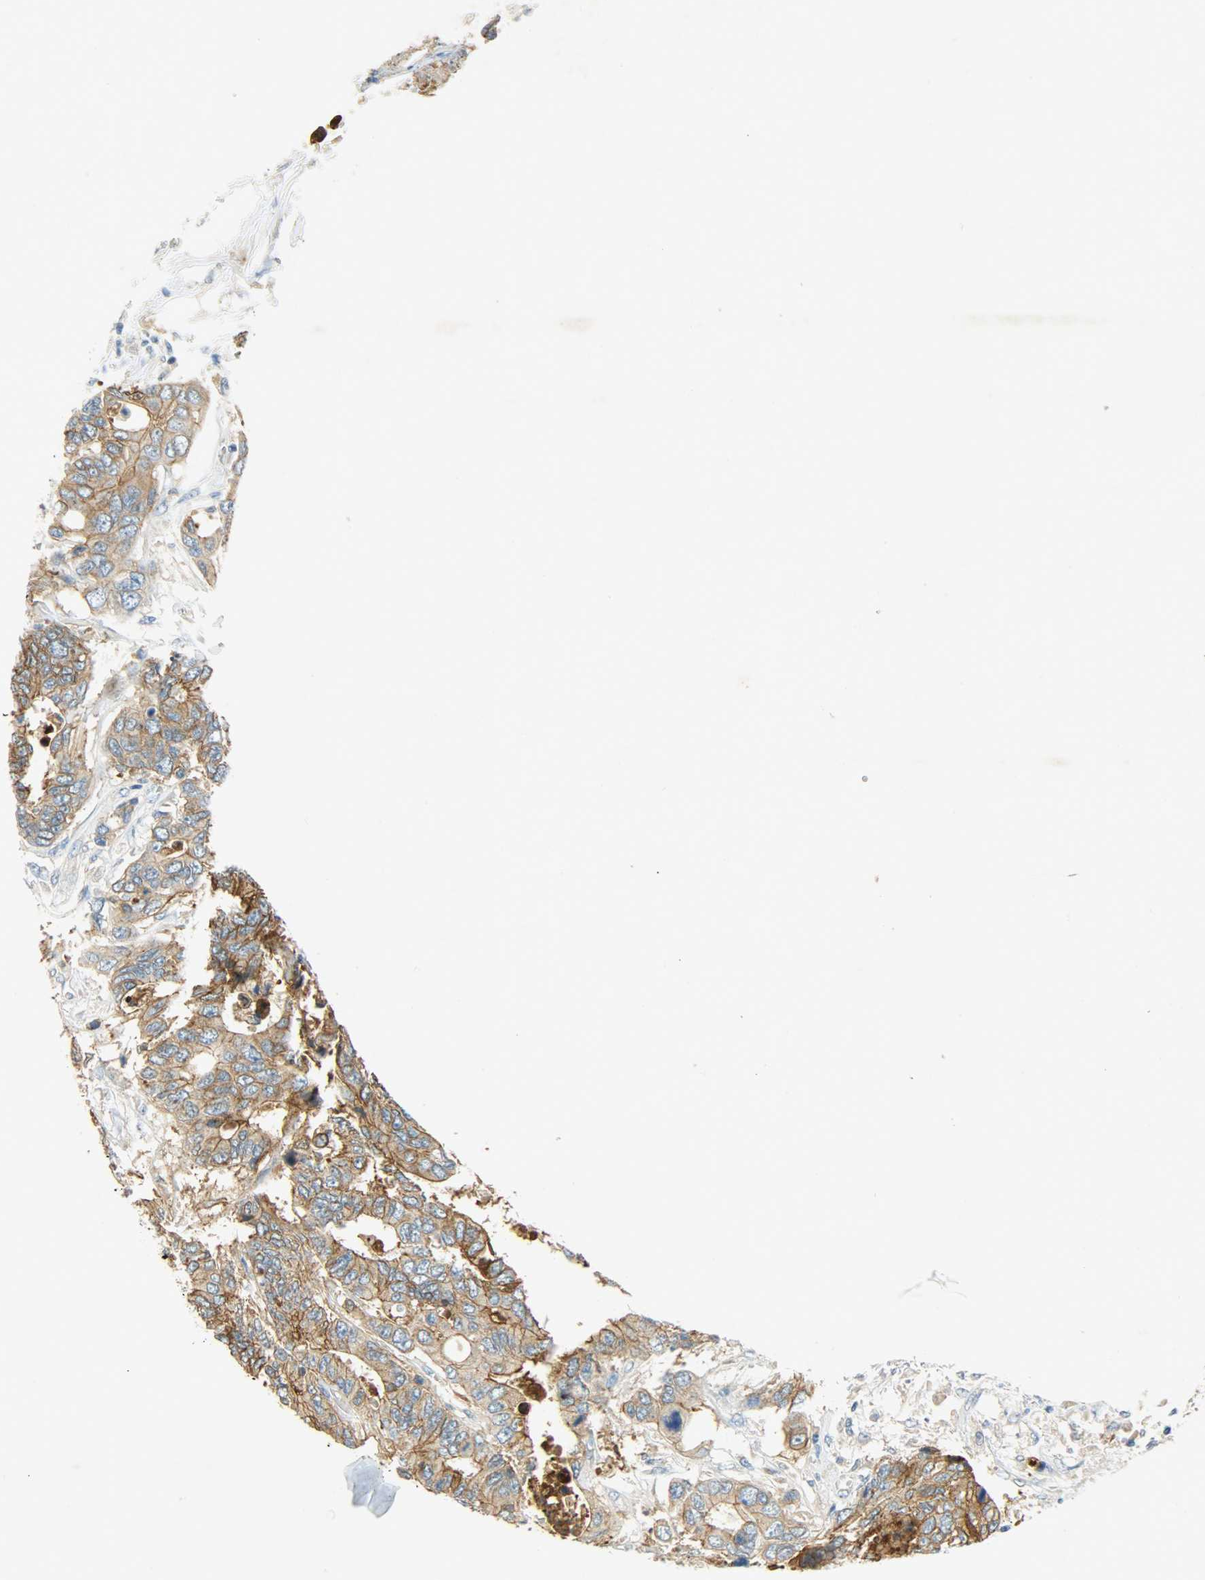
{"staining": {"intensity": "strong", "quantity": ">75%", "location": "cytoplasmic/membranous"}, "tissue": "colorectal cancer", "cell_type": "Tumor cells", "image_type": "cancer", "snomed": [{"axis": "morphology", "description": "Adenocarcinoma, NOS"}, {"axis": "topography", "description": "Rectum"}], "caption": "Colorectal cancer stained with immunohistochemistry (IHC) reveals strong cytoplasmic/membranous expression in about >75% of tumor cells.", "gene": "DSG2", "patient": {"sex": "male", "age": 55}}